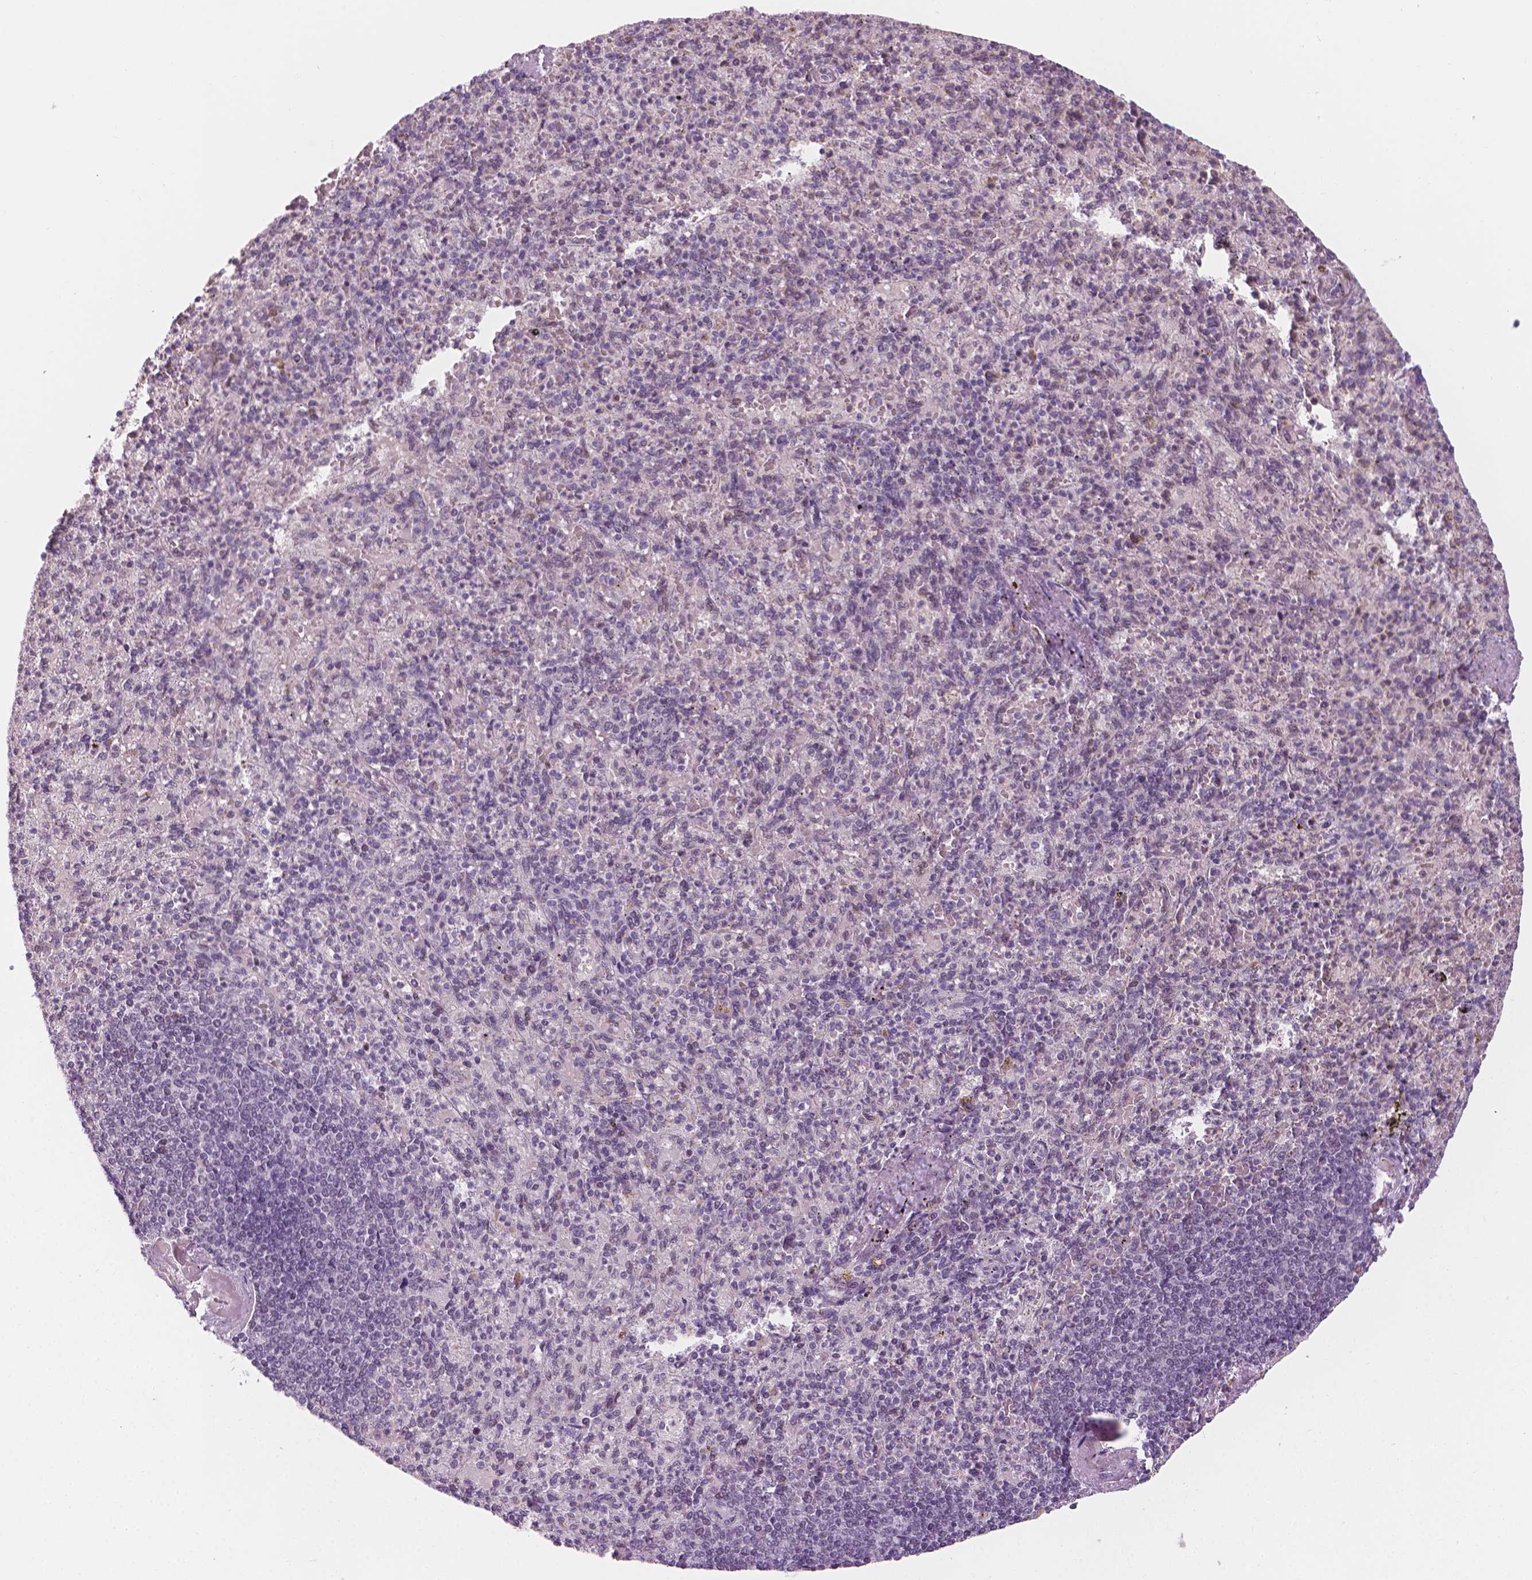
{"staining": {"intensity": "negative", "quantity": "none", "location": "none"}, "tissue": "spleen", "cell_type": "Cells in red pulp", "image_type": "normal", "snomed": [{"axis": "morphology", "description": "Normal tissue, NOS"}, {"axis": "topography", "description": "Spleen"}], "caption": "Histopathology image shows no significant protein staining in cells in red pulp of normal spleen. (IHC, brightfield microscopy, high magnification).", "gene": "CDKN1C", "patient": {"sex": "female", "age": 74}}